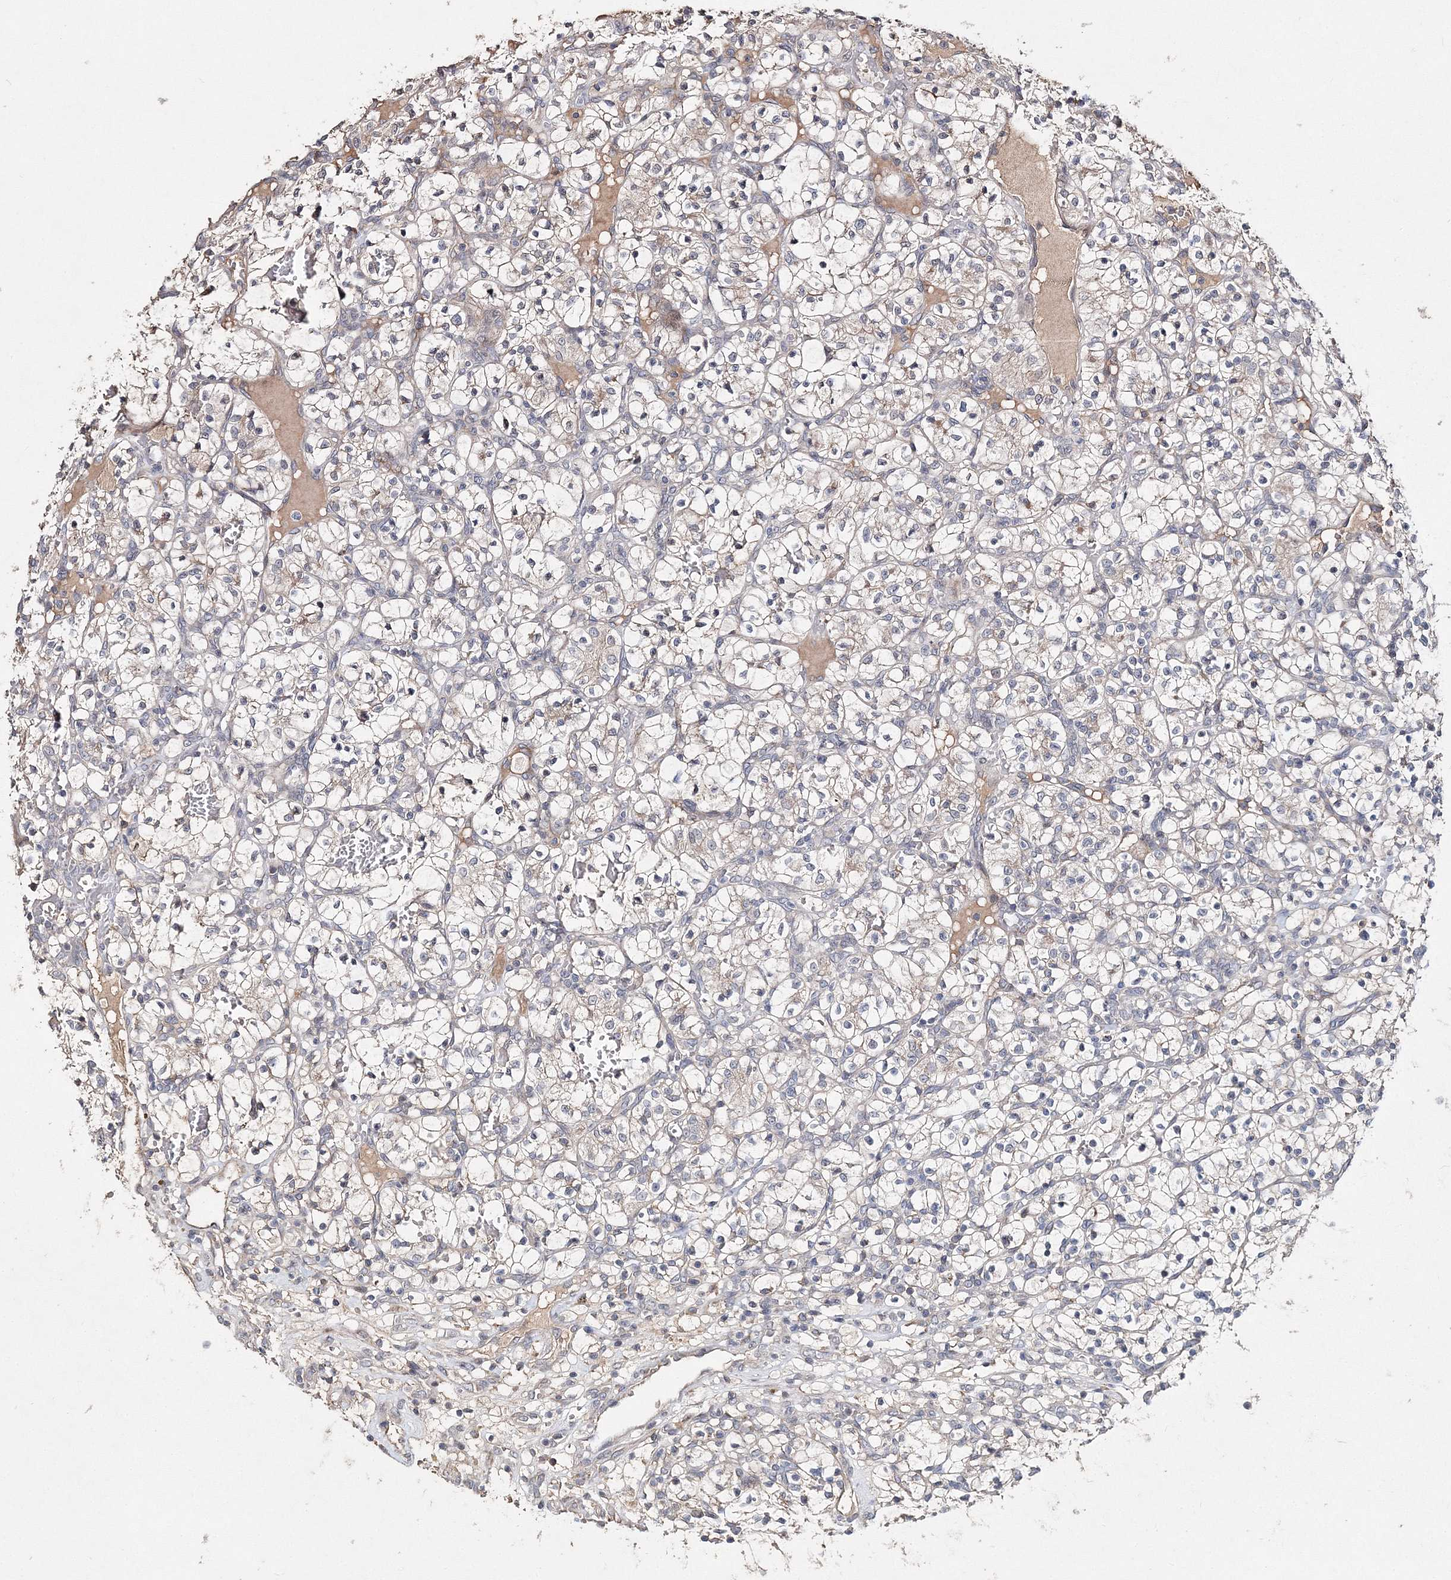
{"staining": {"intensity": "negative", "quantity": "none", "location": "none"}, "tissue": "renal cancer", "cell_type": "Tumor cells", "image_type": "cancer", "snomed": [{"axis": "morphology", "description": "Adenocarcinoma, NOS"}, {"axis": "topography", "description": "Kidney"}], "caption": "A photomicrograph of renal cancer (adenocarcinoma) stained for a protein demonstrates no brown staining in tumor cells.", "gene": "GJB5", "patient": {"sex": "female", "age": 57}}